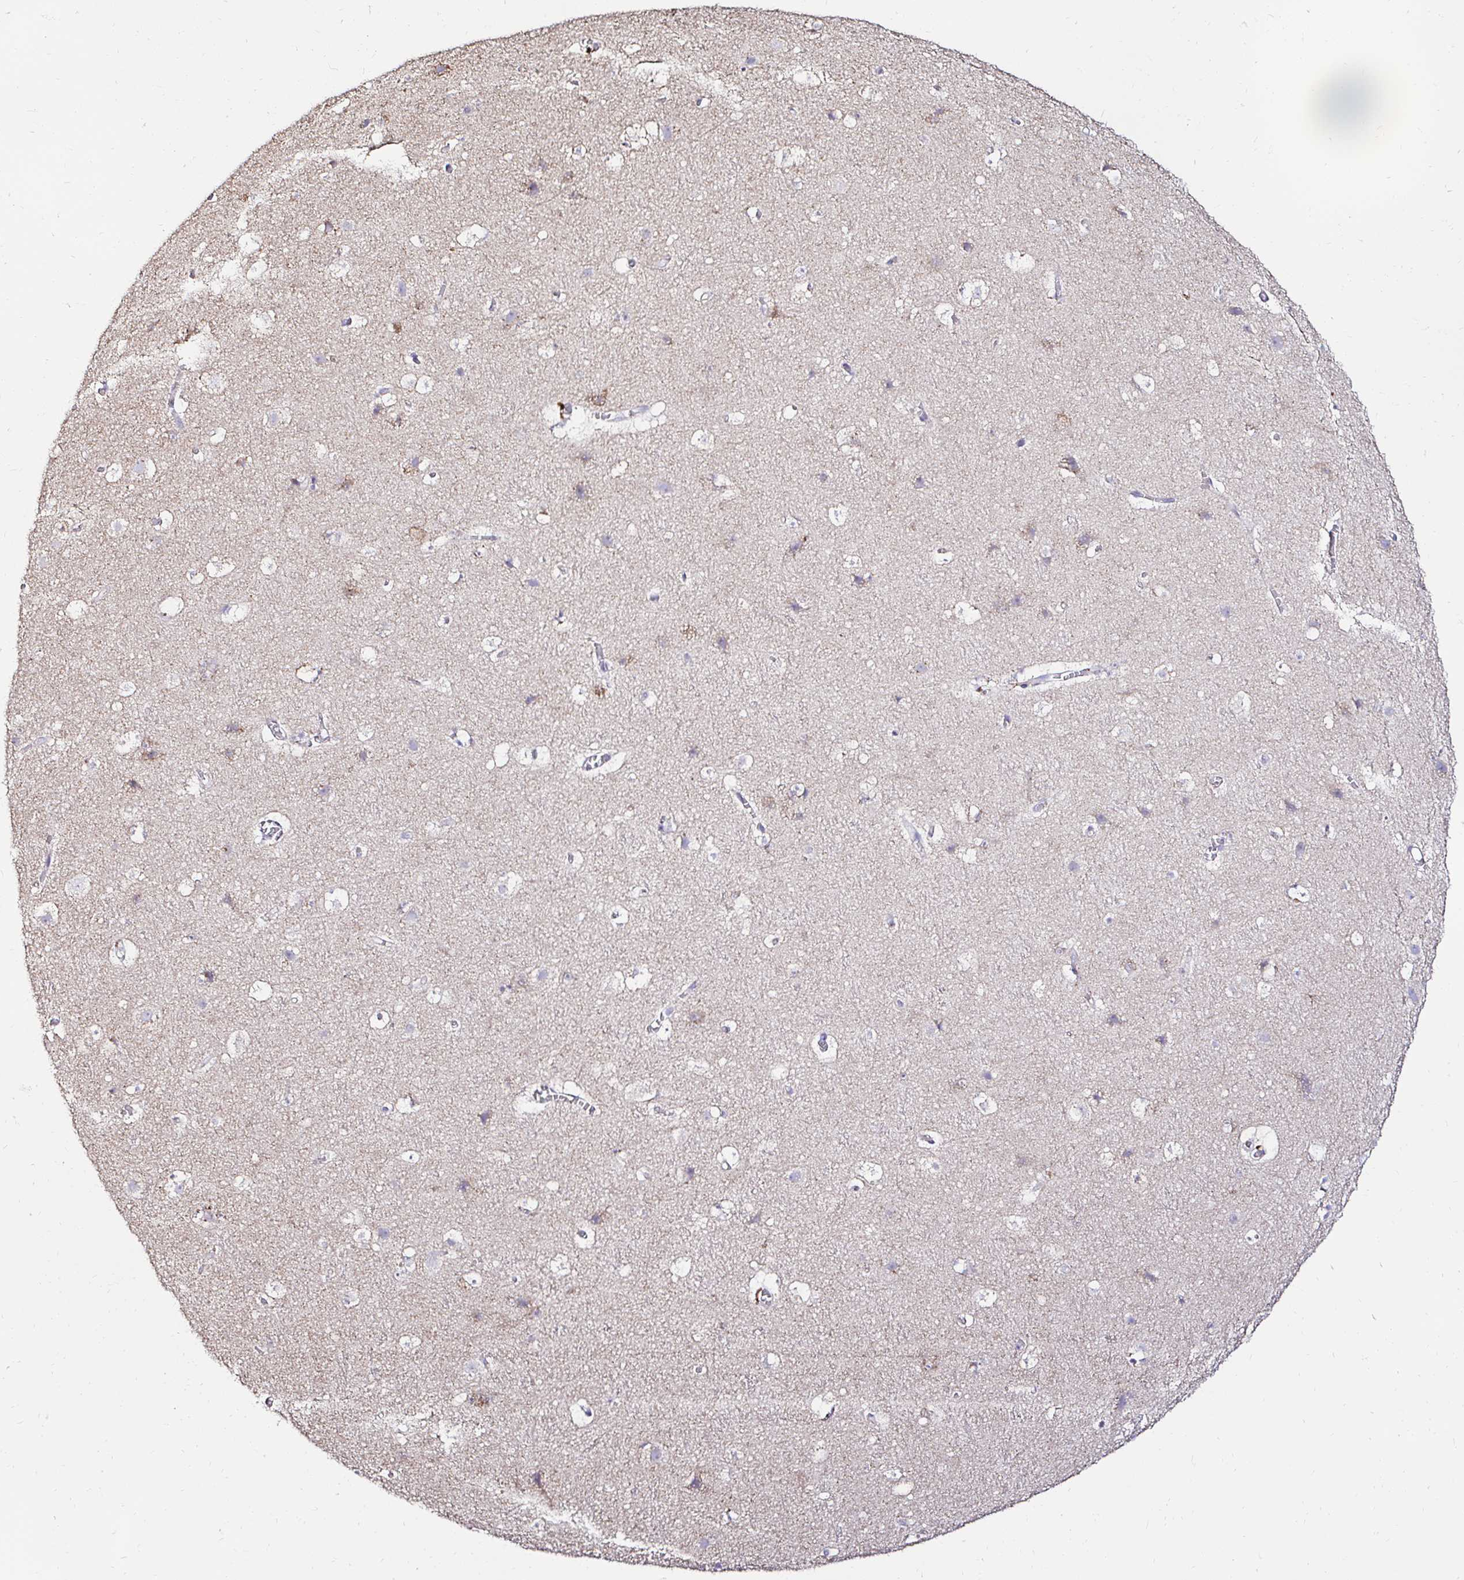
{"staining": {"intensity": "negative", "quantity": "none", "location": "none"}, "tissue": "cerebral cortex", "cell_type": "Endothelial cells", "image_type": "normal", "snomed": [{"axis": "morphology", "description": "Normal tissue, NOS"}, {"axis": "topography", "description": "Cerebral cortex"}], "caption": "Histopathology image shows no protein expression in endothelial cells of benign cerebral cortex. (DAB immunohistochemistry visualized using brightfield microscopy, high magnification).", "gene": "GALNS", "patient": {"sex": "female", "age": 42}}